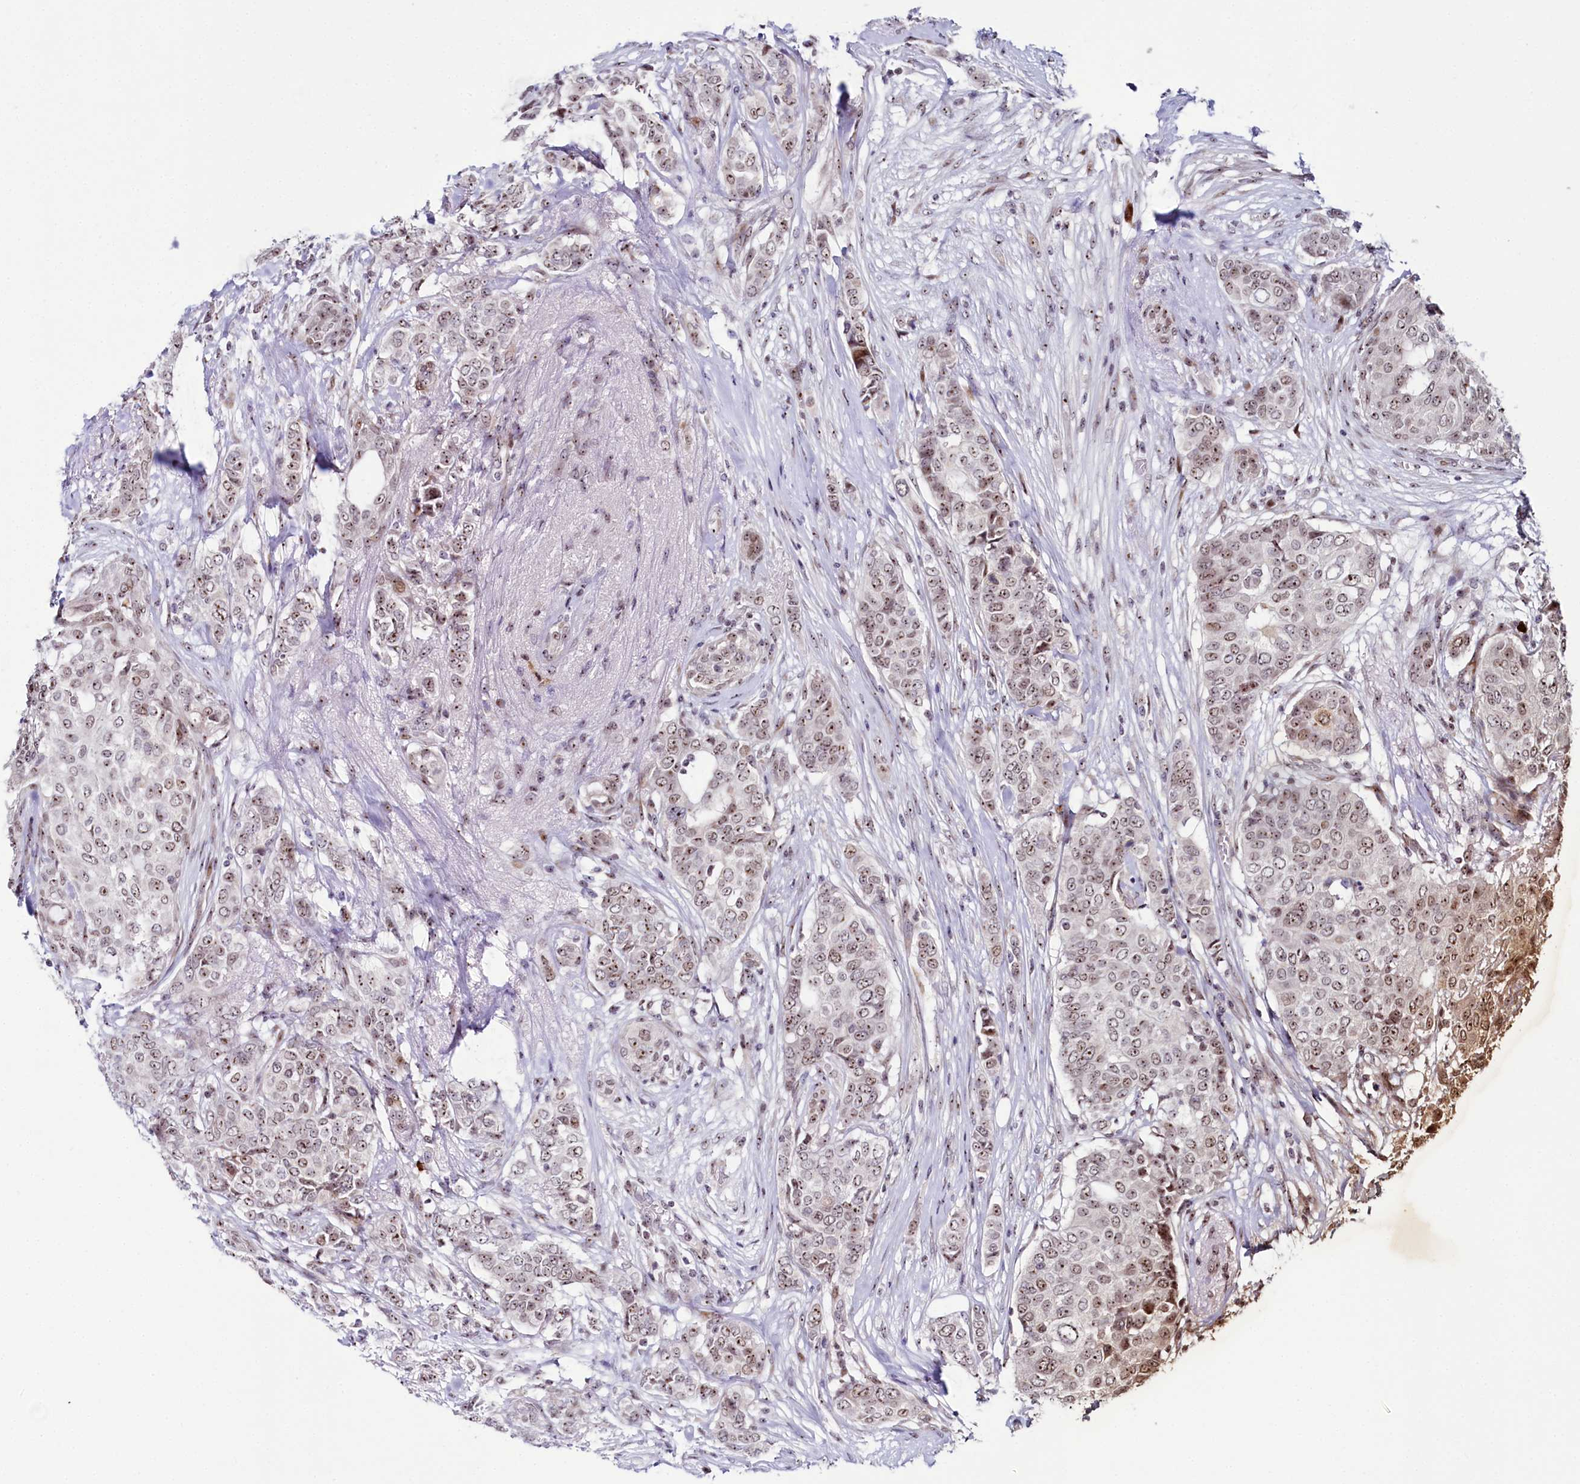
{"staining": {"intensity": "weak", "quantity": ">75%", "location": "nuclear"}, "tissue": "breast cancer", "cell_type": "Tumor cells", "image_type": "cancer", "snomed": [{"axis": "morphology", "description": "Lobular carcinoma"}, {"axis": "topography", "description": "Breast"}], "caption": "Protein expression analysis of human breast cancer (lobular carcinoma) reveals weak nuclear staining in approximately >75% of tumor cells.", "gene": "TCOF1", "patient": {"sex": "female", "age": 51}}